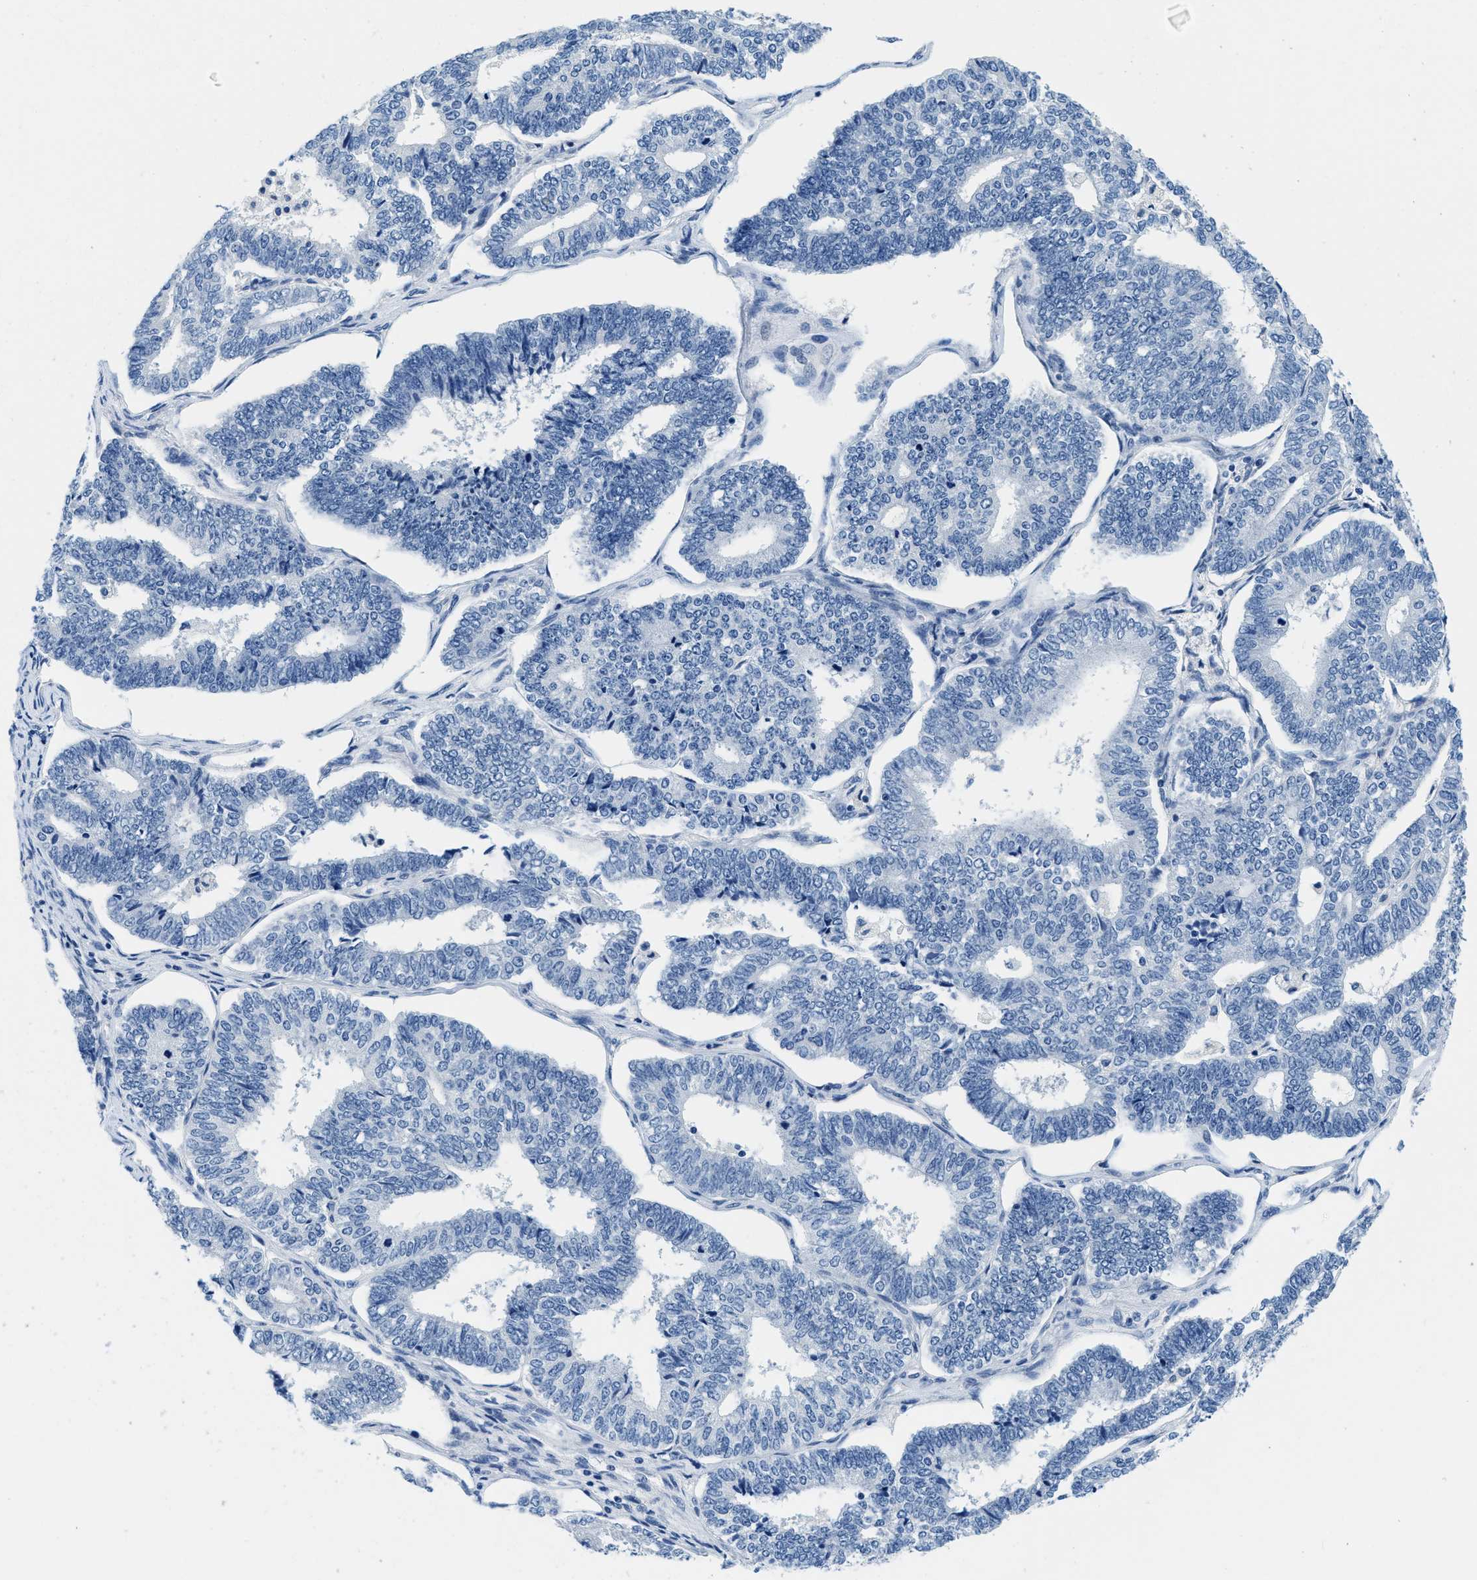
{"staining": {"intensity": "negative", "quantity": "none", "location": "none"}, "tissue": "endometrial cancer", "cell_type": "Tumor cells", "image_type": "cancer", "snomed": [{"axis": "morphology", "description": "Adenocarcinoma, NOS"}, {"axis": "topography", "description": "Endometrium"}], "caption": "There is no significant staining in tumor cells of endometrial cancer.", "gene": "GSTM3", "patient": {"sex": "female", "age": 70}}